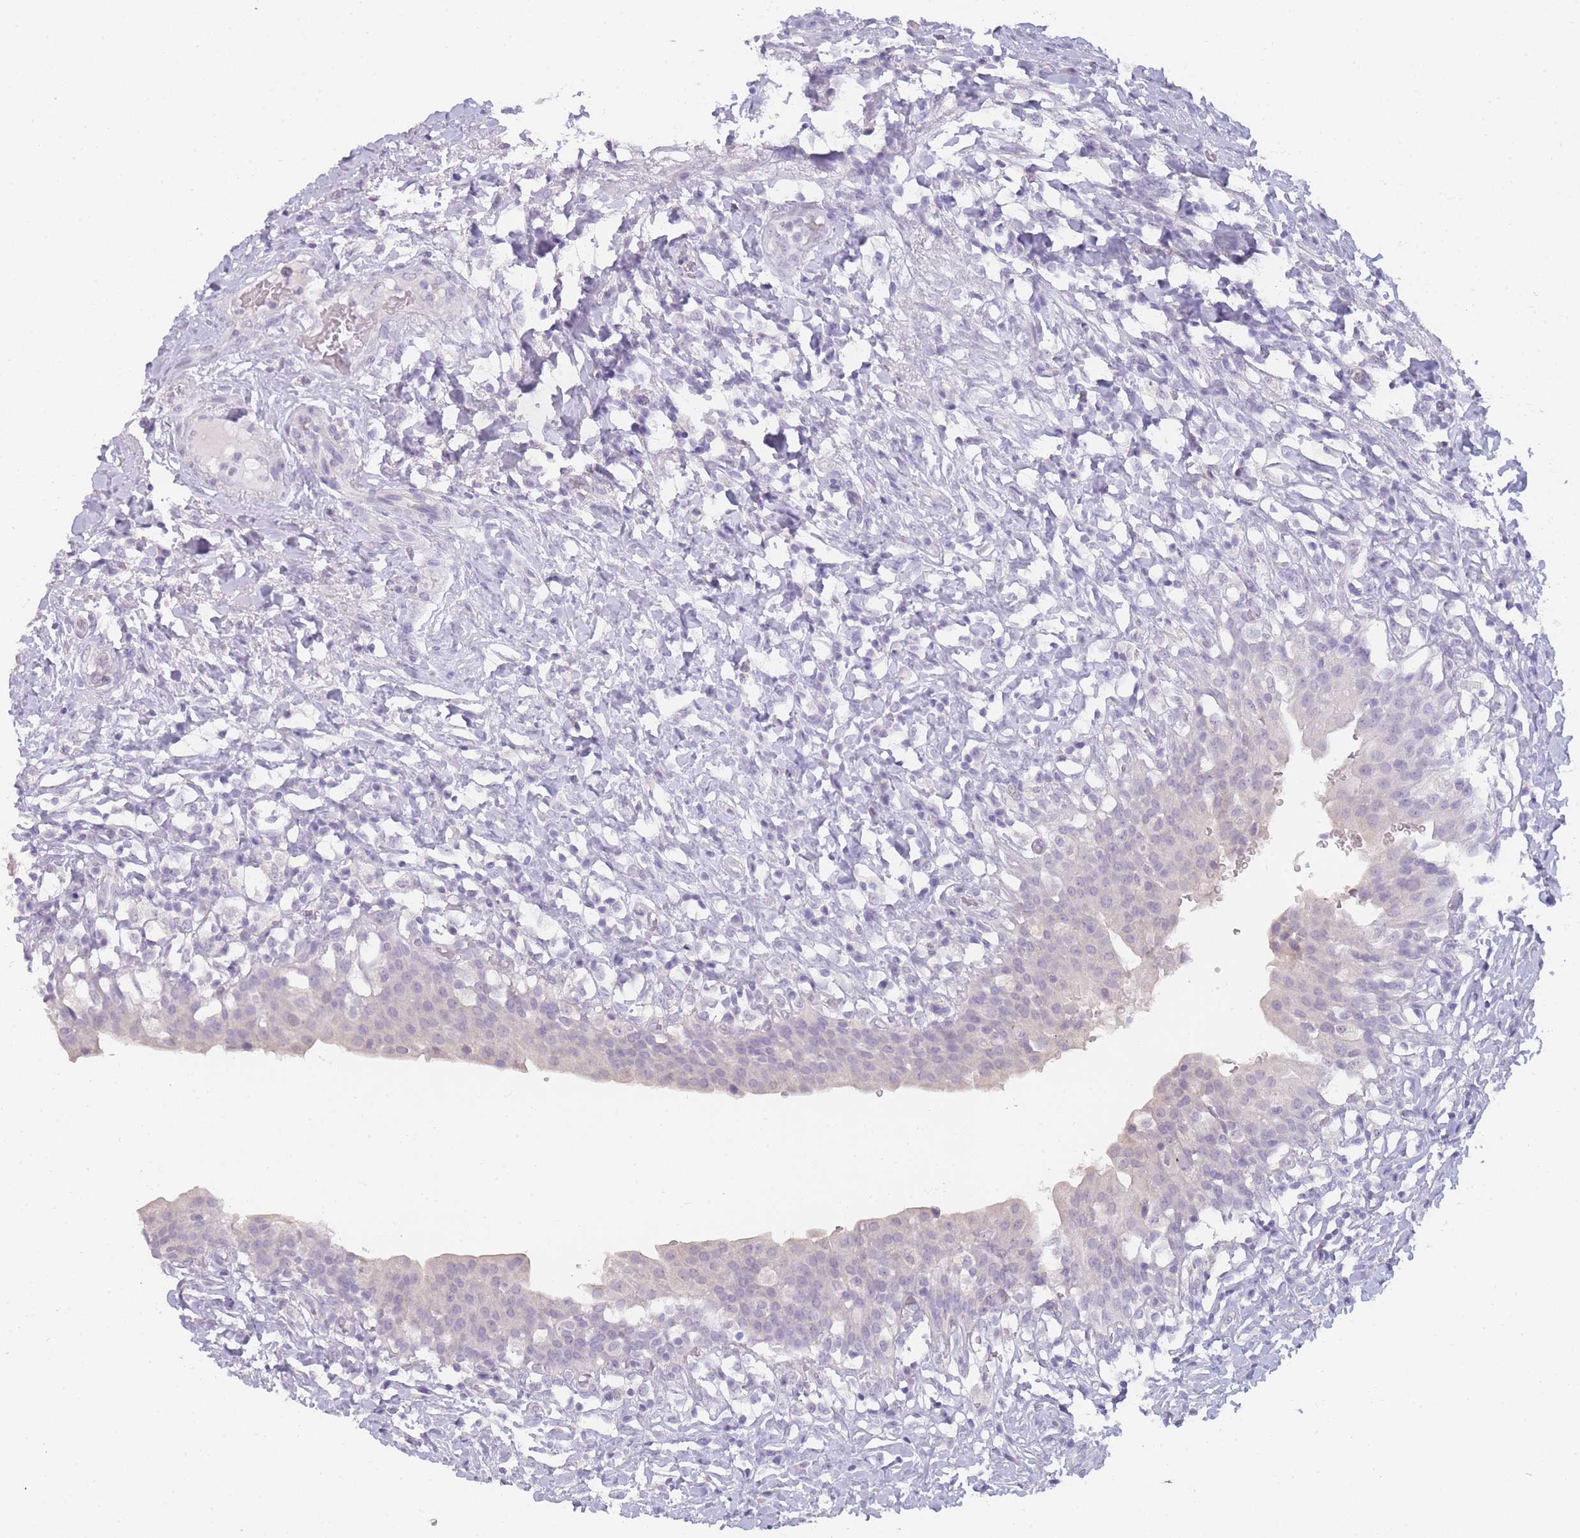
{"staining": {"intensity": "negative", "quantity": "none", "location": "none"}, "tissue": "urinary bladder", "cell_type": "Urothelial cells", "image_type": "normal", "snomed": [{"axis": "morphology", "description": "Normal tissue, NOS"}, {"axis": "morphology", "description": "Inflammation, NOS"}, {"axis": "topography", "description": "Urinary bladder"}], "caption": "The micrograph exhibits no staining of urothelial cells in normal urinary bladder.", "gene": "INS", "patient": {"sex": "male", "age": 64}}